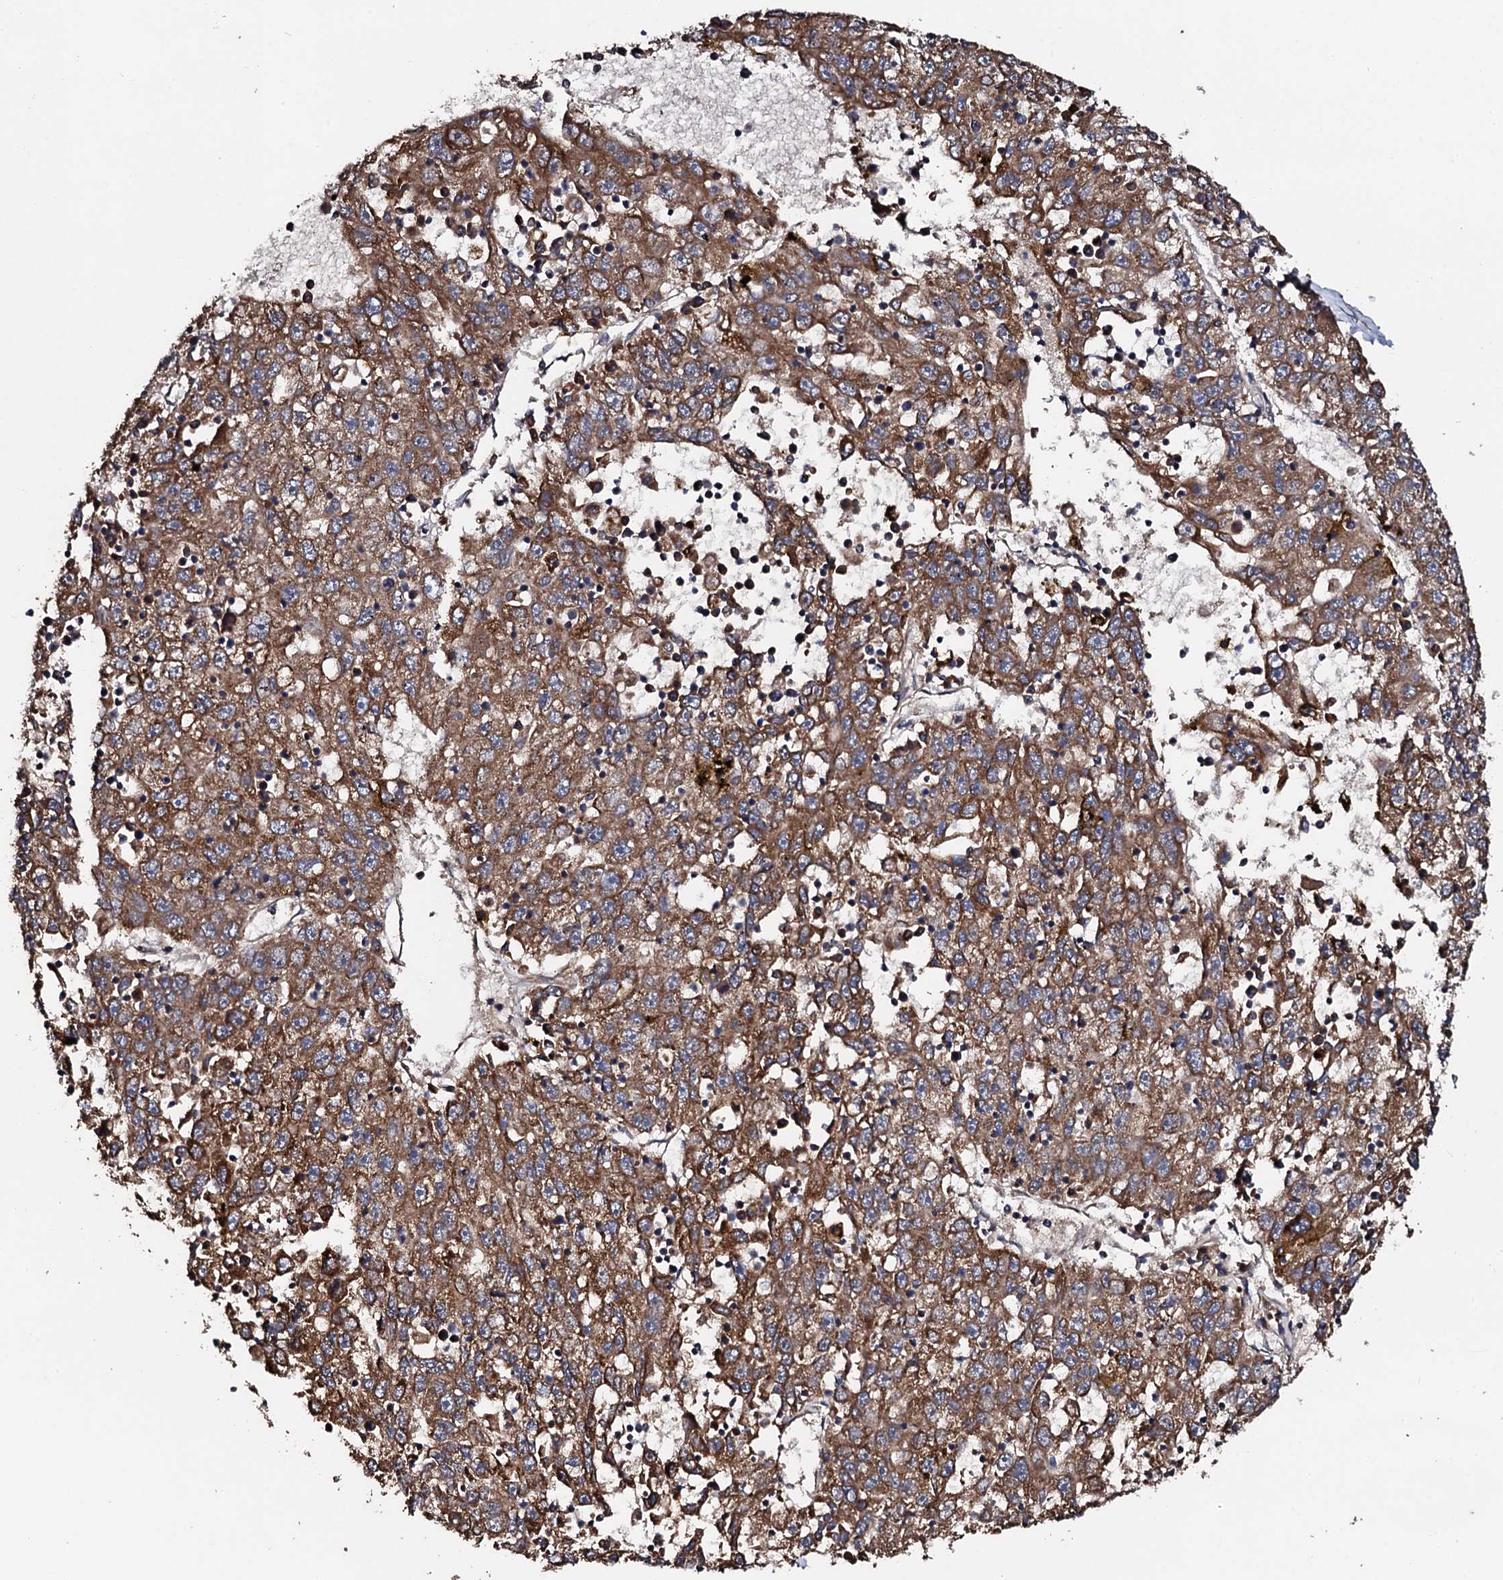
{"staining": {"intensity": "moderate", "quantity": ">75%", "location": "cytoplasmic/membranous"}, "tissue": "liver cancer", "cell_type": "Tumor cells", "image_type": "cancer", "snomed": [{"axis": "morphology", "description": "Carcinoma, Hepatocellular, NOS"}, {"axis": "topography", "description": "Liver"}], "caption": "Protein analysis of liver cancer (hepatocellular carcinoma) tissue displays moderate cytoplasmic/membranous expression in approximately >75% of tumor cells. (brown staining indicates protein expression, while blue staining denotes nuclei).", "gene": "CKAP5", "patient": {"sex": "male", "age": 49}}